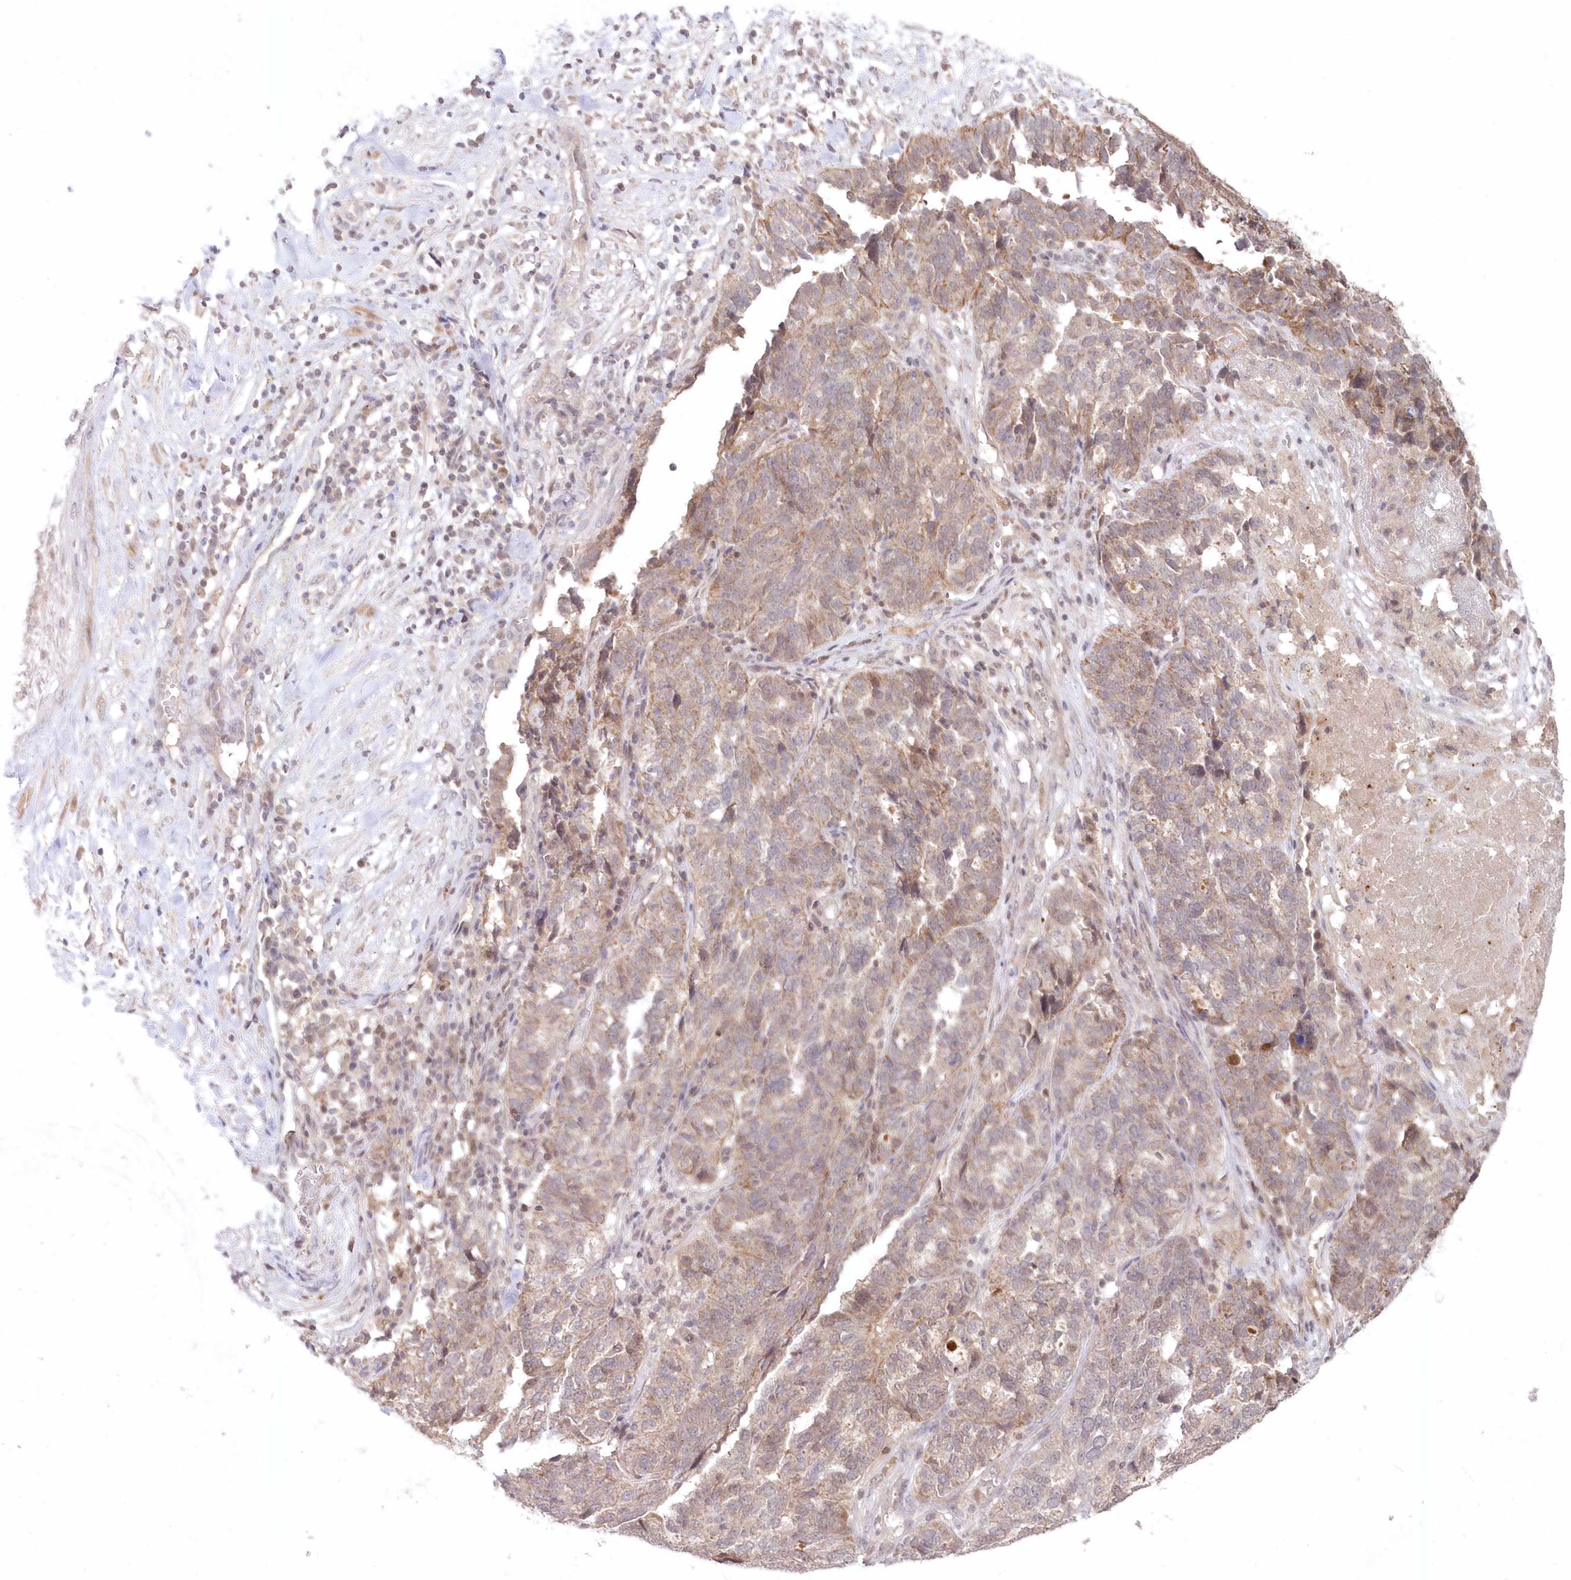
{"staining": {"intensity": "weak", "quantity": "25%-75%", "location": "cytoplasmic/membranous"}, "tissue": "ovarian cancer", "cell_type": "Tumor cells", "image_type": "cancer", "snomed": [{"axis": "morphology", "description": "Cystadenocarcinoma, serous, NOS"}, {"axis": "topography", "description": "Ovary"}], "caption": "Ovarian serous cystadenocarcinoma stained with a brown dye displays weak cytoplasmic/membranous positive staining in approximately 25%-75% of tumor cells.", "gene": "ASCC1", "patient": {"sex": "female", "age": 59}}